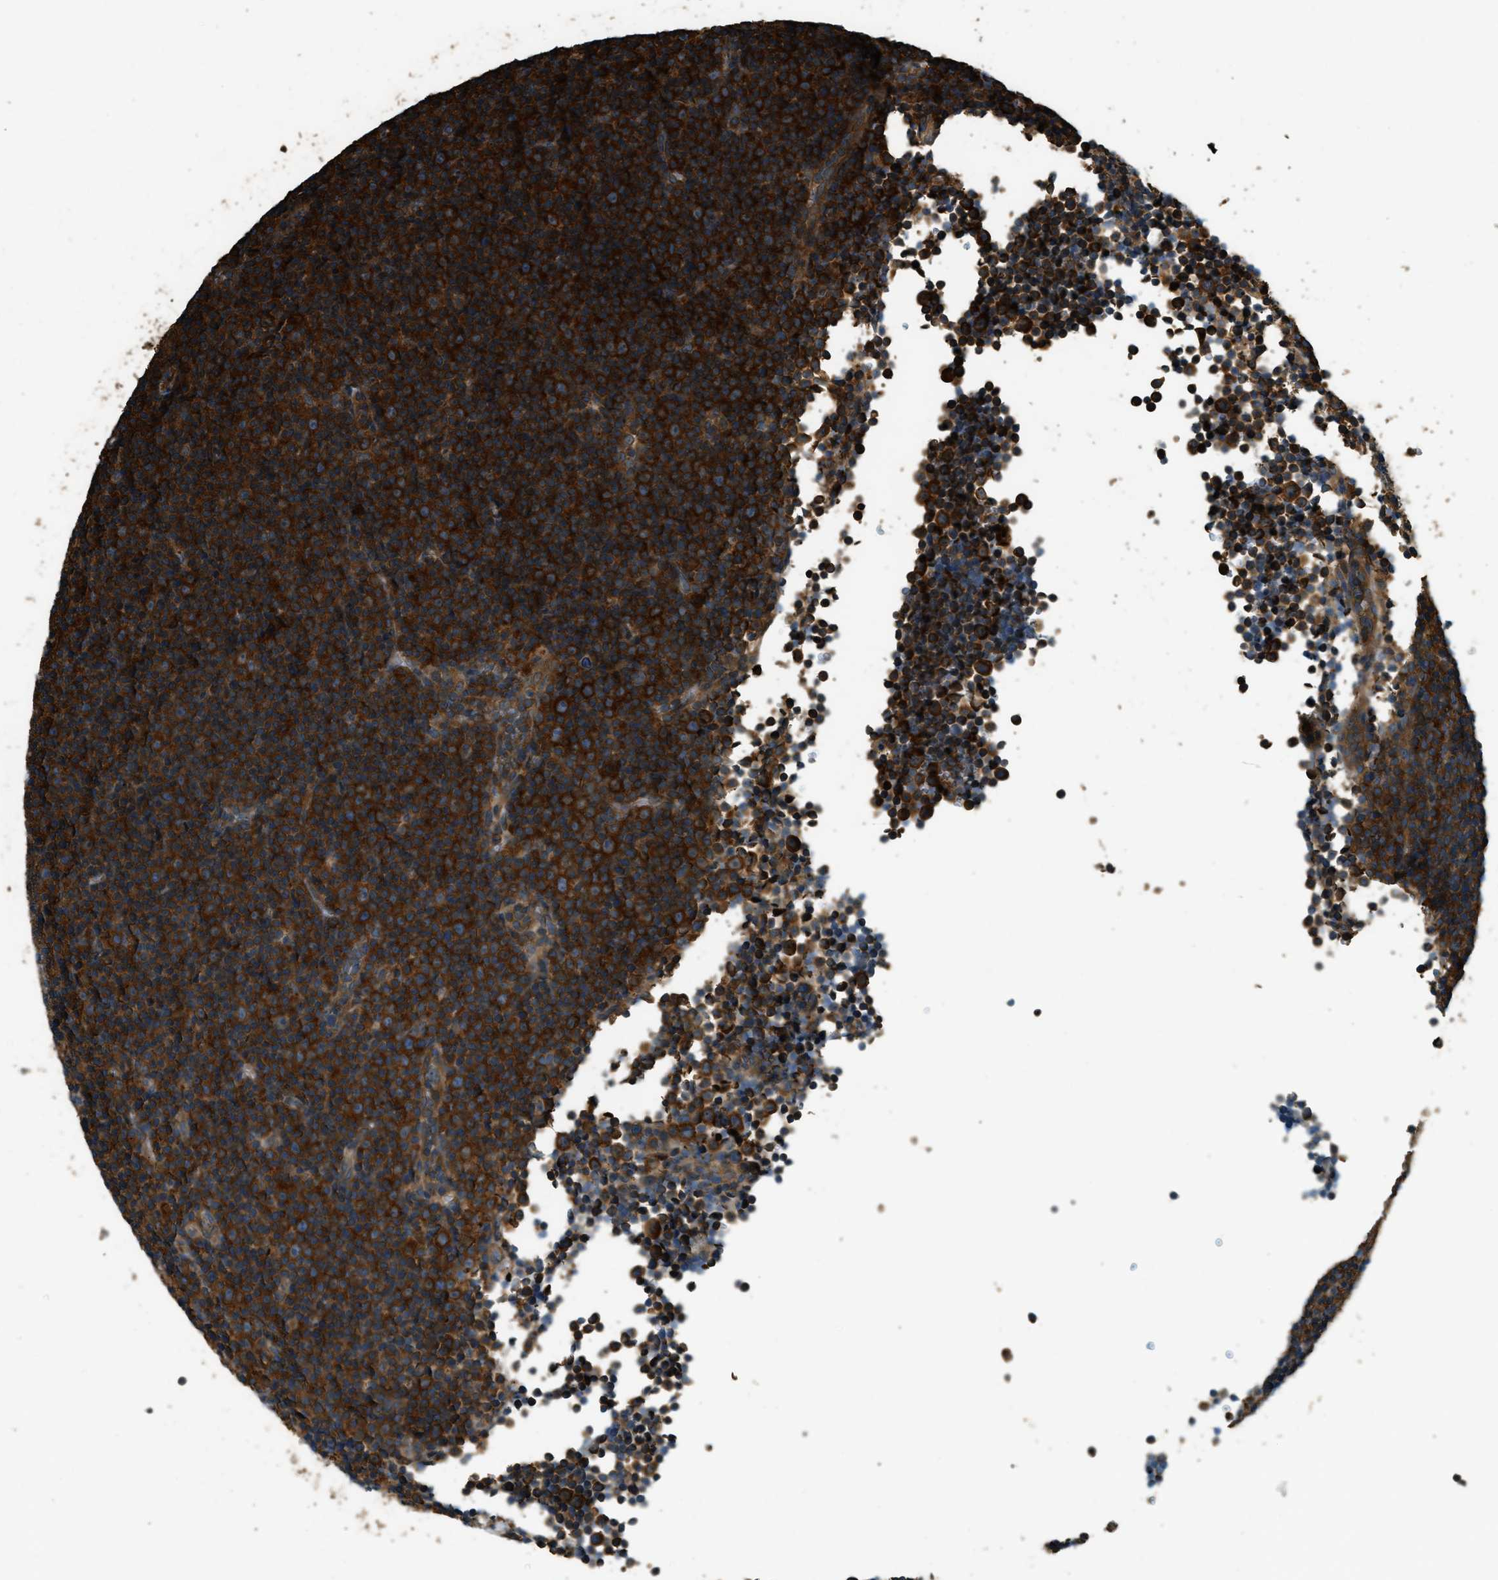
{"staining": {"intensity": "strong", "quantity": ">75%", "location": "cytoplasmic/membranous"}, "tissue": "lymphoma", "cell_type": "Tumor cells", "image_type": "cancer", "snomed": [{"axis": "morphology", "description": "Malignant lymphoma, non-Hodgkin's type, Low grade"}, {"axis": "topography", "description": "Lymph node"}], "caption": "A brown stain shows strong cytoplasmic/membranous positivity of a protein in lymphoma tumor cells. (IHC, brightfield microscopy, high magnification).", "gene": "MARS1", "patient": {"sex": "female", "age": 67}}